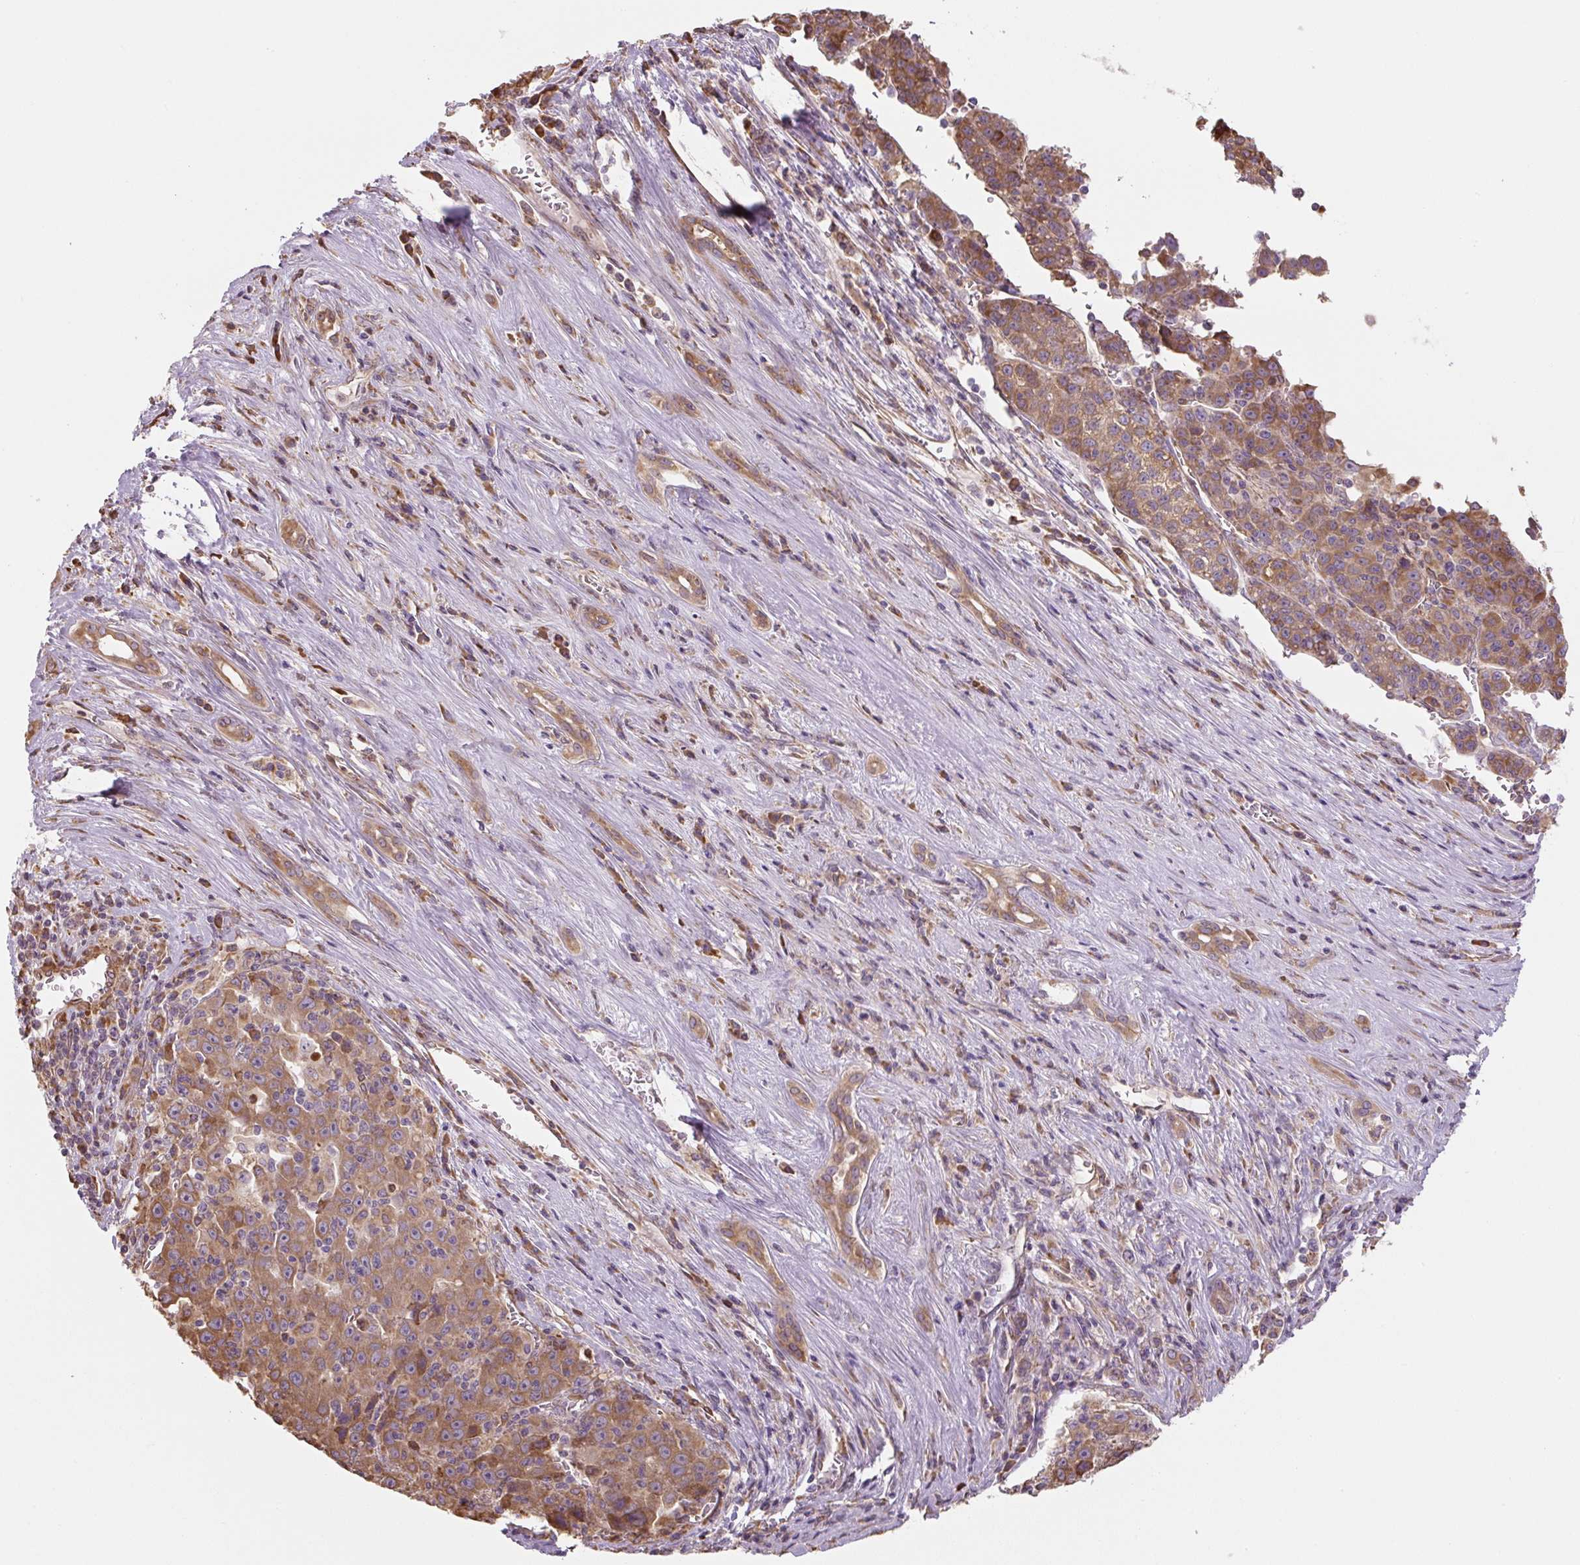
{"staining": {"intensity": "moderate", "quantity": ">75%", "location": "cytoplasmic/membranous"}, "tissue": "liver cancer", "cell_type": "Tumor cells", "image_type": "cancer", "snomed": [{"axis": "morphology", "description": "Carcinoma, Hepatocellular, NOS"}, {"axis": "topography", "description": "Liver"}], "caption": "Immunohistochemistry (IHC) staining of liver cancer, which reveals medium levels of moderate cytoplasmic/membranous positivity in about >75% of tumor cells indicating moderate cytoplasmic/membranous protein positivity. The staining was performed using DAB (3,3'-diaminobenzidine) (brown) for protein detection and nuclei were counterstained in hematoxylin (blue).", "gene": "RASA1", "patient": {"sex": "female", "age": 53}}